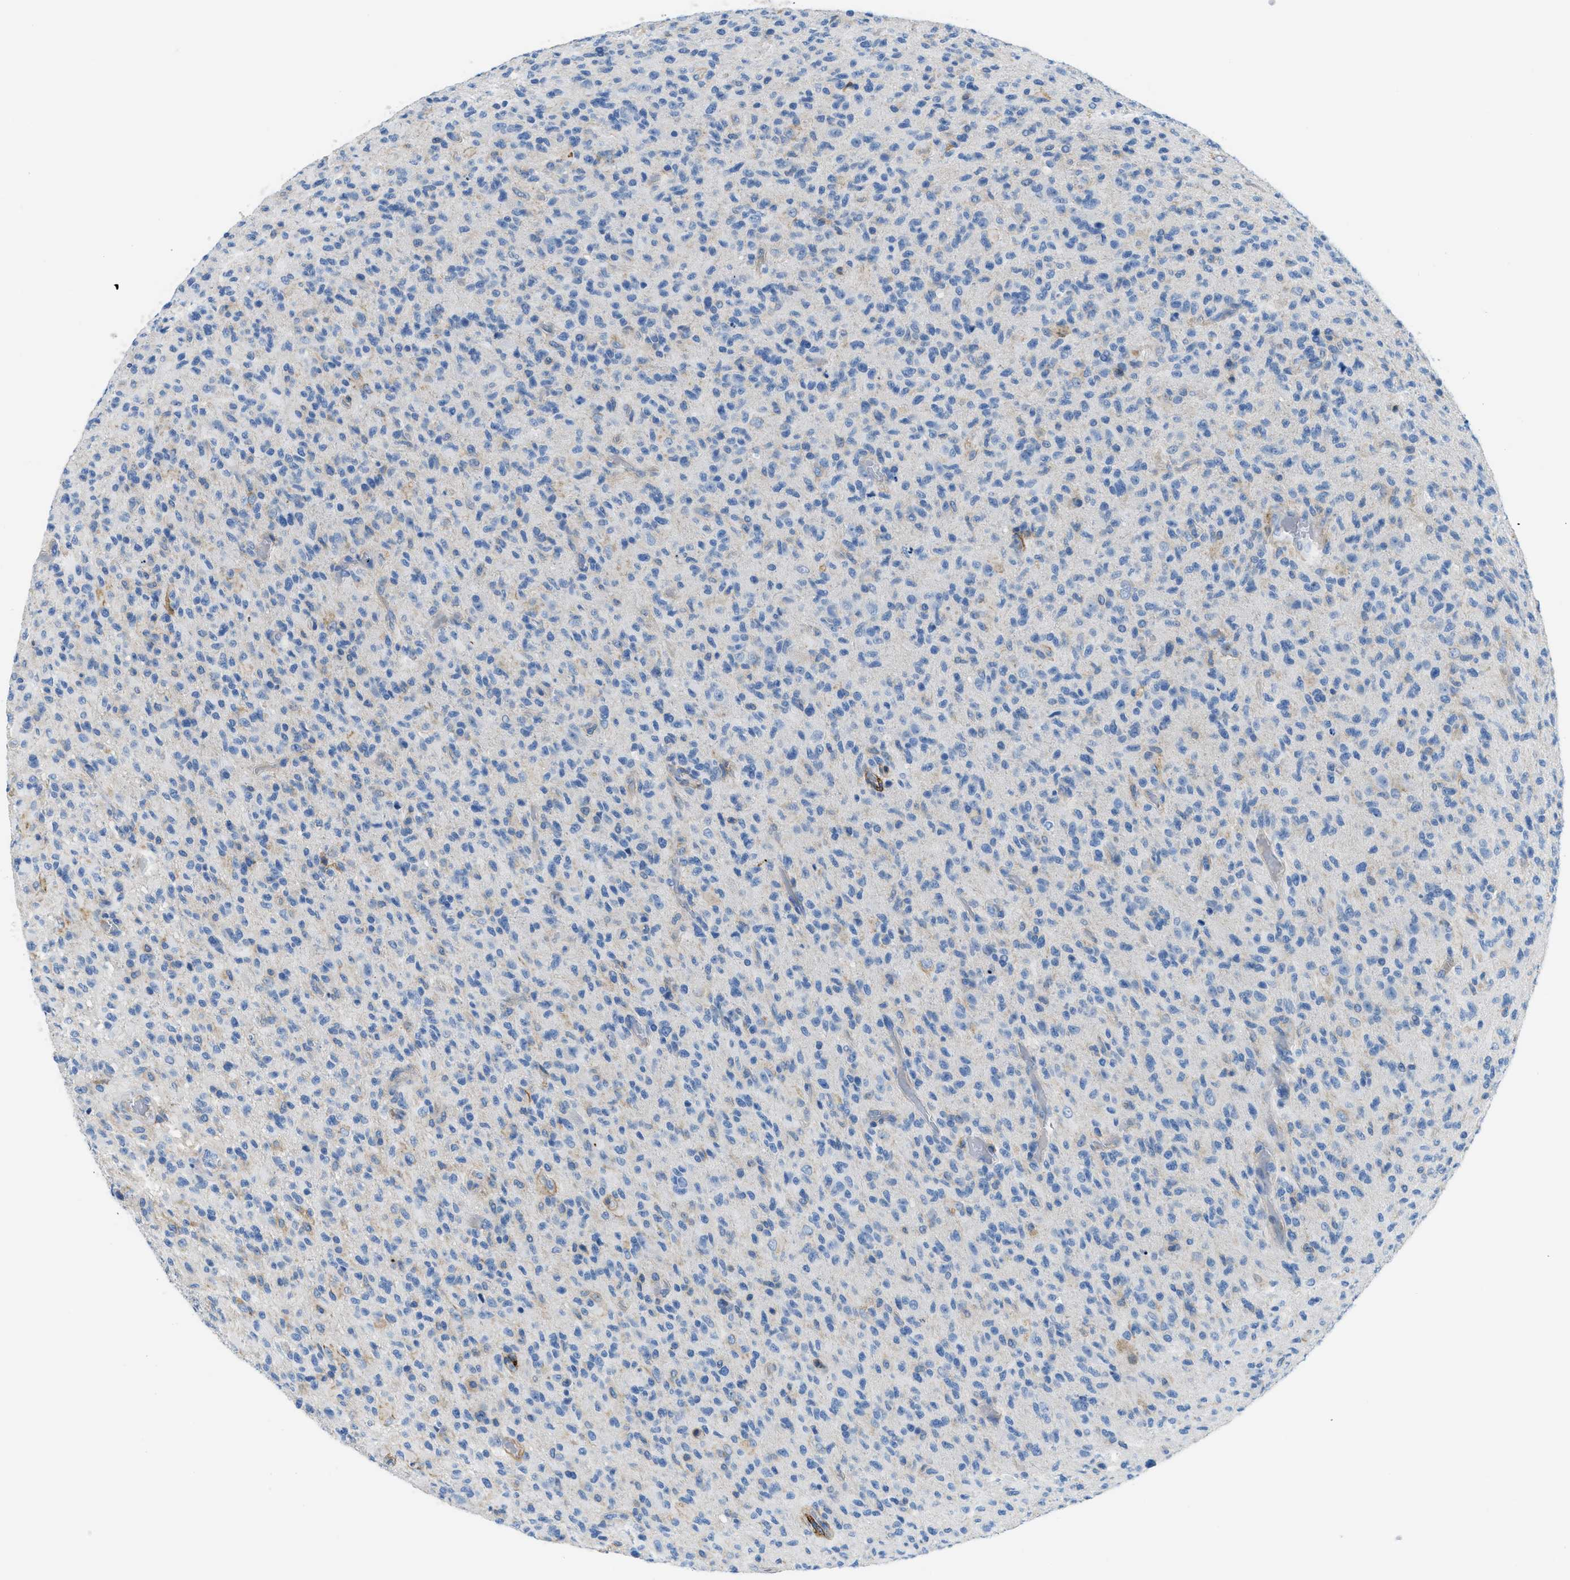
{"staining": {"intensity": "negative", "quantity": "none", "location": "none"}, "tissue": "glioma", "cell_type": "Tumor cells", "image_type": "cancer", "snomed": [{"axis": "morphology", "description": "Glioma, malignant, High grade"}, {"axis": "topography", "description": "Brain"}], "caption": "A micrograph of malignant glioma (high-grade) stained for a protein displays no brown staining in tumor cells.", "gene": "COL15A1", "patient": {"sex": "male", "age": 71}}